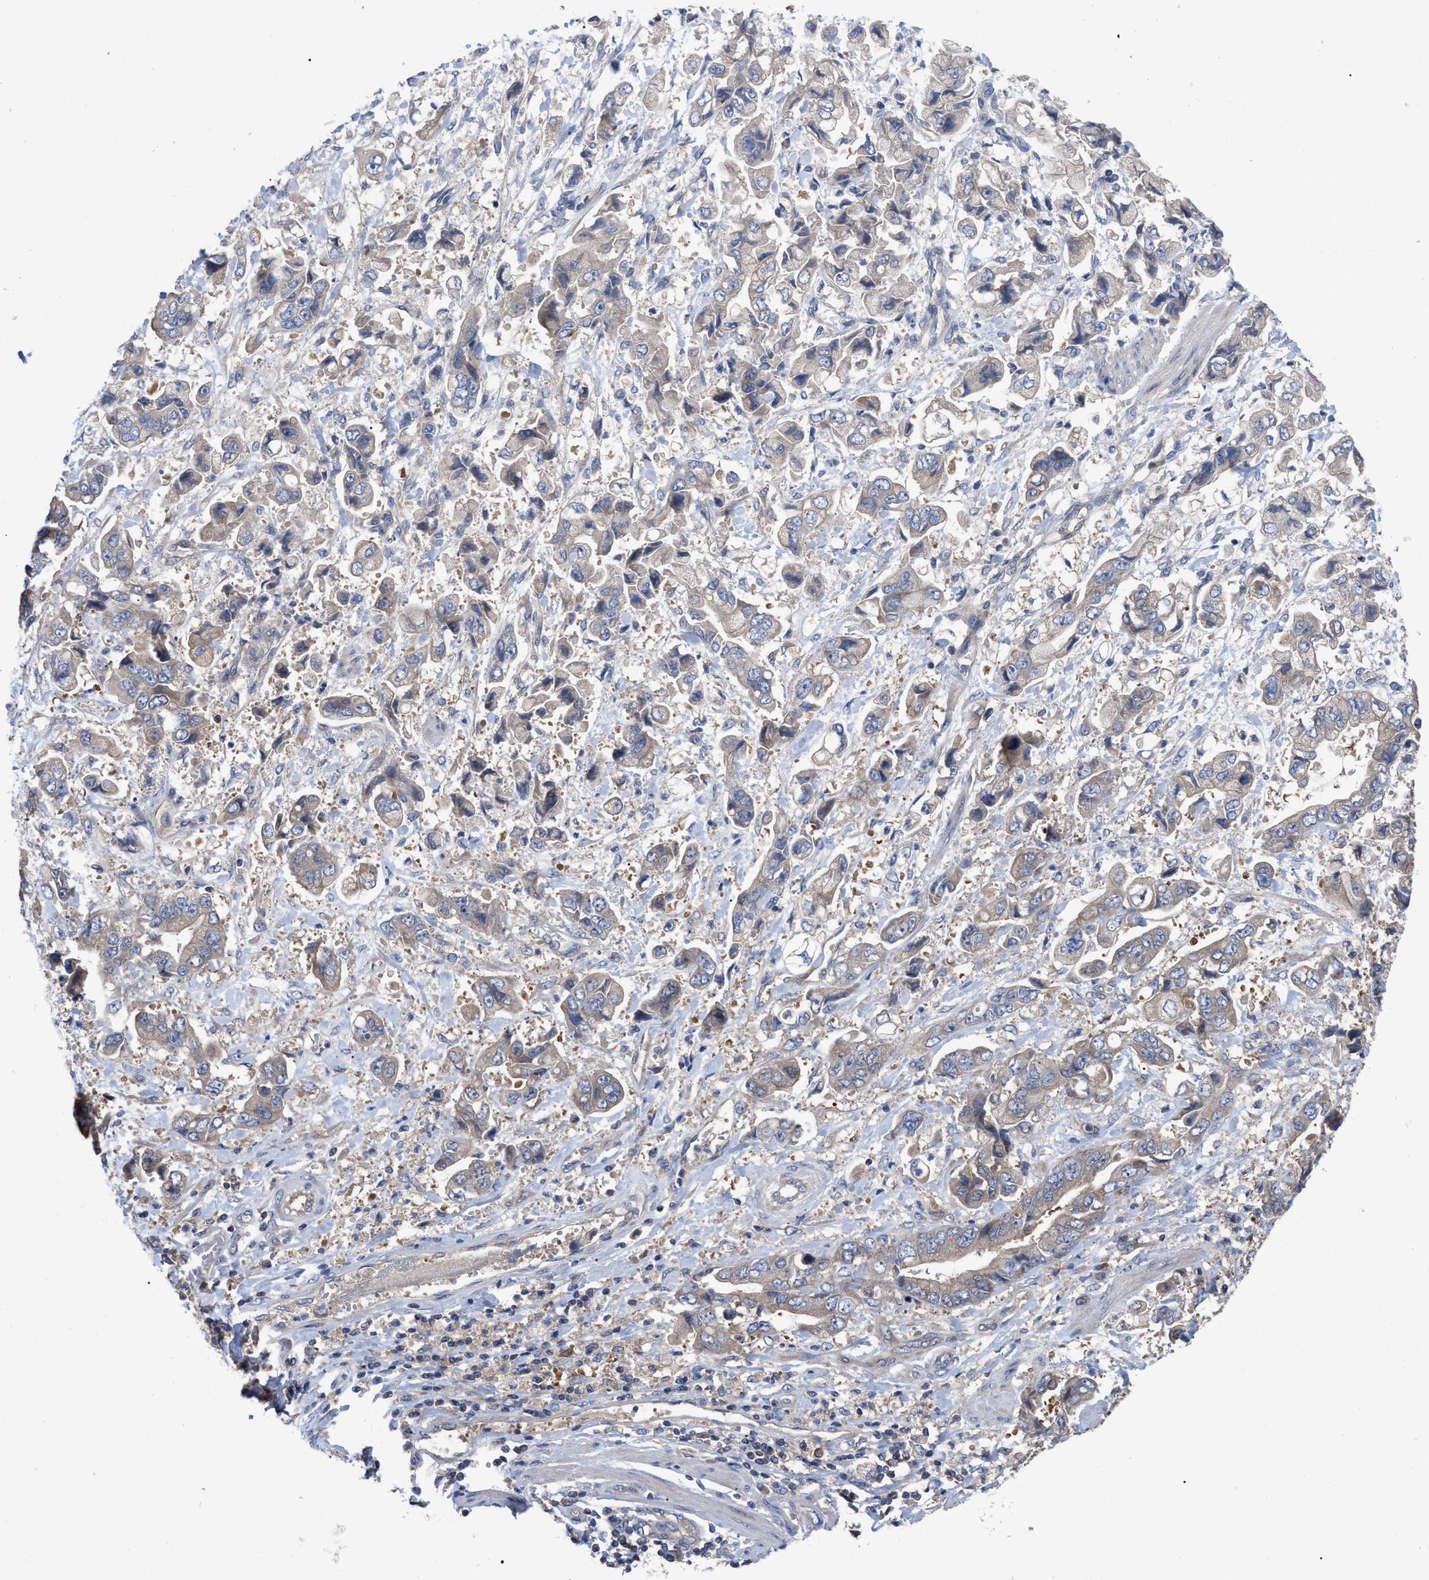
{"staining": {"intensity": "weak", "quantity": ">75%", "location": "cytoplasmic/membranous"}, "tissue": "stomach cancer", "cell_type": "Tumor cells", "image_type": "cancer", "snomed": [{"axis": "morphology", "description": "Normal tissue, NOS"}, {"axis": "morphology", "description": "Adenocarcinoma, NOS"}, {"axis": "topography", "description": "Stomach"}], "caption": "IHC of adenocarcinoma (stomach) reveals low levels of weak cytoplasmic/membranous expression in about >75% of tumor cells.", "gene": "RAP1GDS1", "patient": {"sex": "male", "age": 62}}